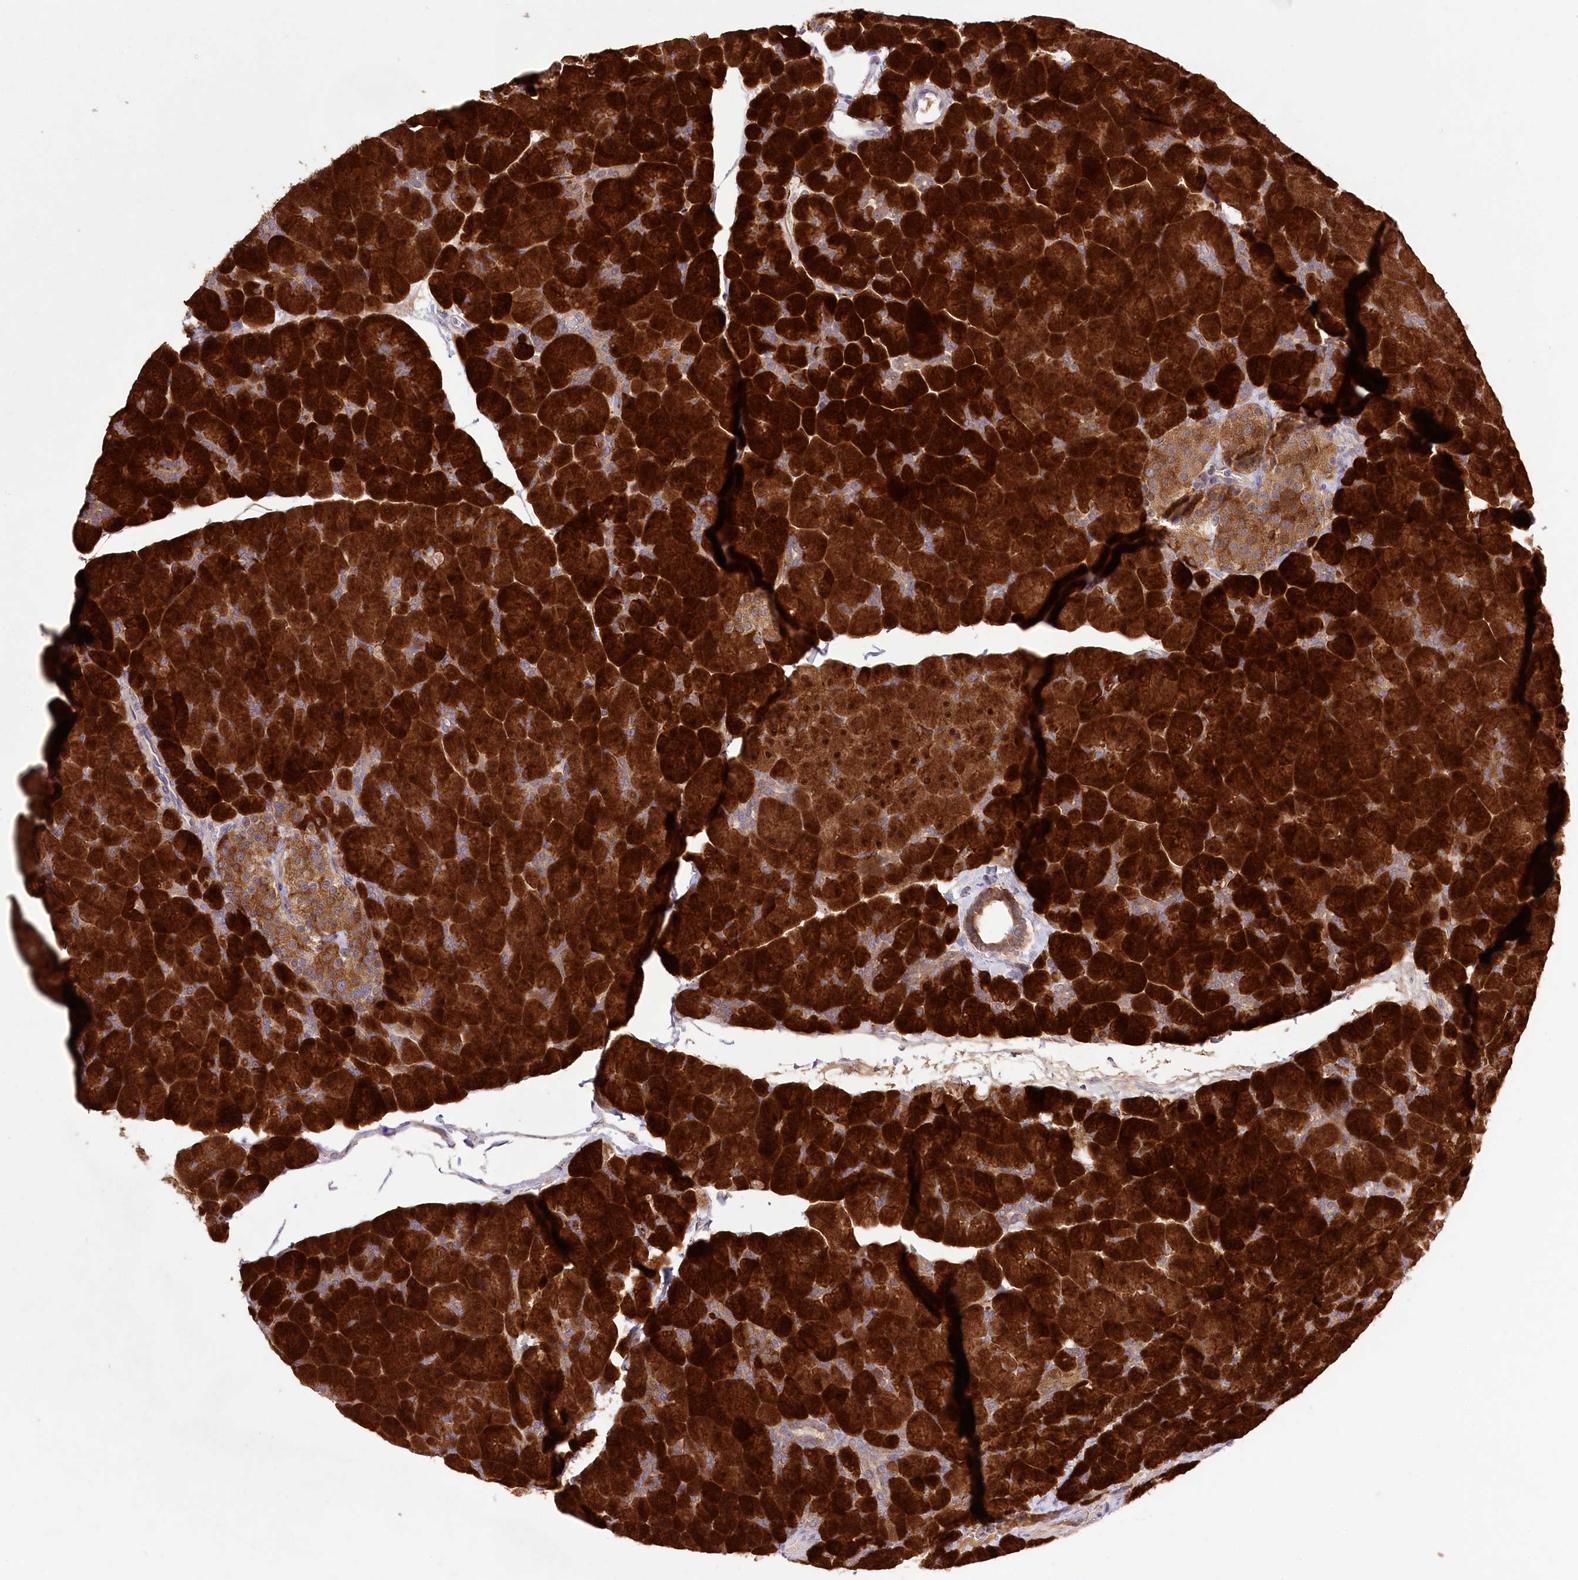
{"staining": {"intensity": "strong", "quantity": ">75%", "location": "cytoplasmic/membranous"}, "tissue": "pancreas", "cell_type": "Exocrine glandular cells", "image_type": "normal", "snomed": [{"axis": "morphology", "description": "Normal tissue, NOS"}, {"axis": "topography", "description": "Pancreas"}], "caption": "Immunohistochemical staining of benign human pancreas demonstrates strong cytoplasmic/membranous protein positivity in approximately >75% of exocrine glandular cells. Nuclei are stained in blue.", "gene": "PBLD", "patient": {"sex": "male", "age": 36}}